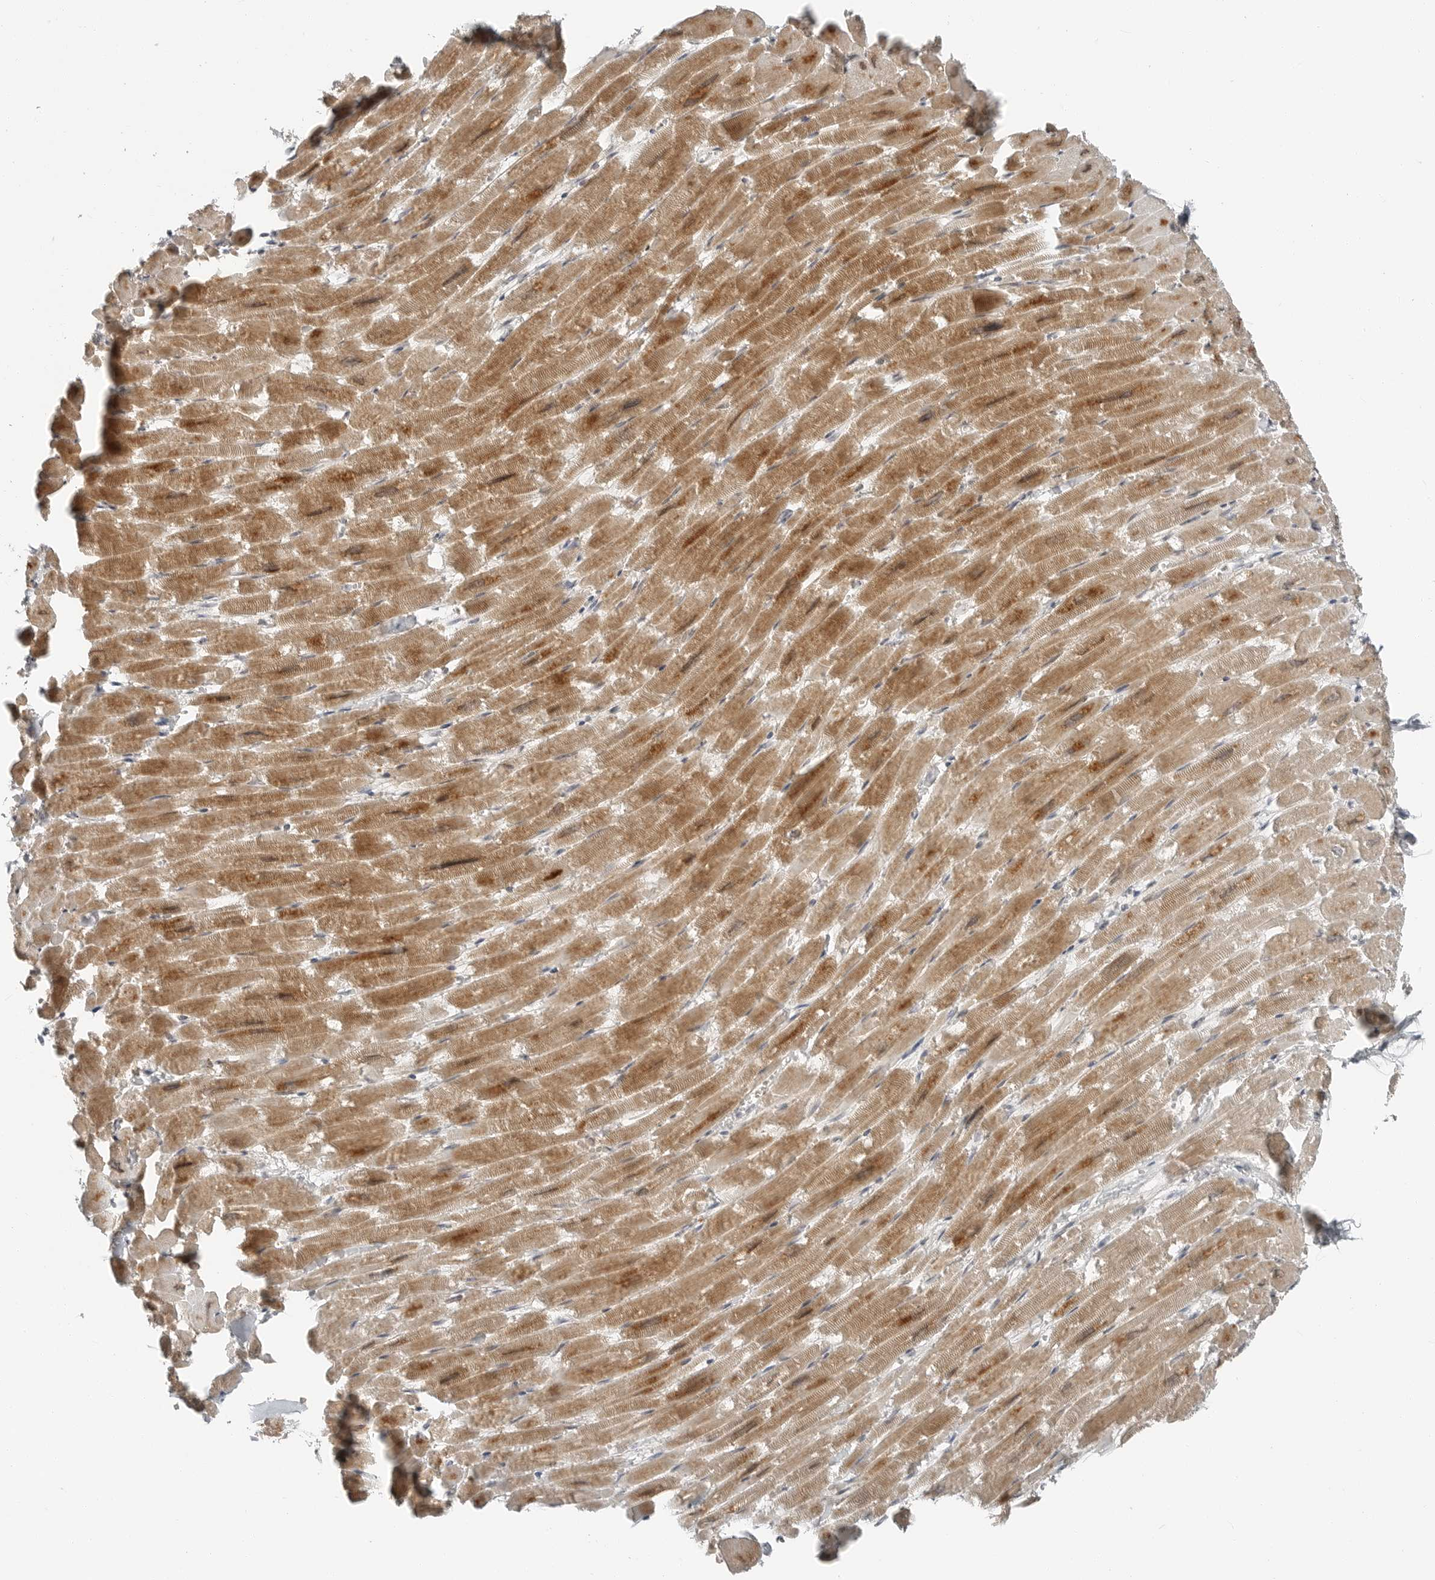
{"staining": {"intensity": "moderate", "quantity": ">75%", "location": "cytoplasmic/membranous"}, "tissue": "heart muscle", "cell_type": "Cardiomyocytes", "image_type": "normal", "snomed": [{"axis": "morphology", "description": "Normal tissue, NOS"}, {"axis": "topography", "description": "Heart"}], "caption": "An image of human heart muscle stained for a protein displays moderate cytoplasmic/membranous brown staining in cardiomyocytes. (DAB (3,3'-diaminobenzidine) IHC with brightfield microscopy, high magnification).", "gene": "FCRLB", "patient": {"sex": "male", "age": 54}}